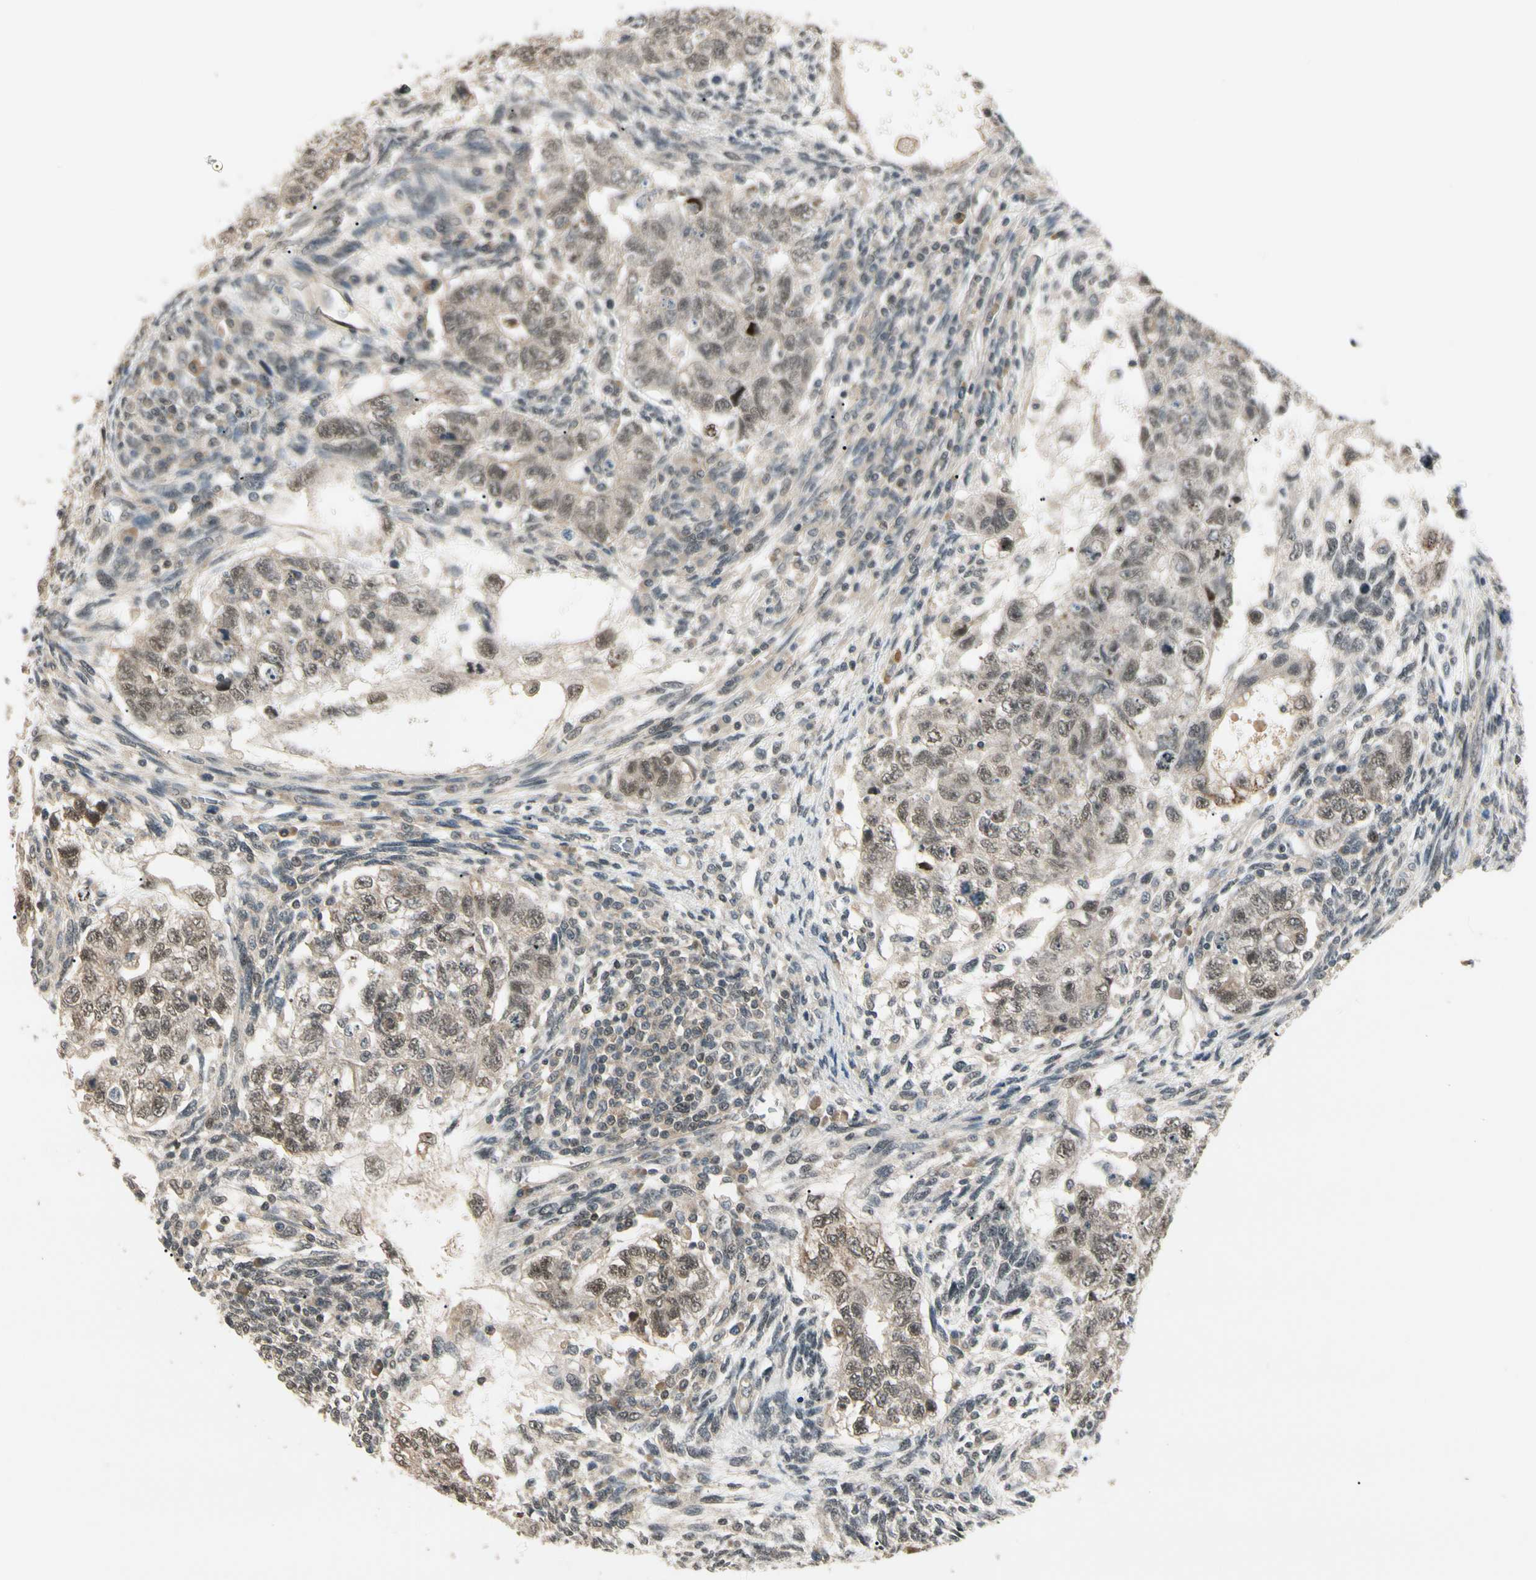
{"staining": {"intensity": "moderate", "quantity": ">75%", "location": "cytoplasmic/membranous,nuclear"}, "tissue": "testis cancer", "cell_type": "Tumor cells", "image_type": "cancer", "snomed": [{"axis": "morphology", "description": "Normal tissue, NOS"}, {"axis": "morphology", "description": "Carcinoma, Embryonal, NOS"}, {"axis": "topography", "description": "Testis"}], "caption": "IHC histopathology image of neoplastic tissue: human testis embryonal carcinoma stained using immunohistochemistry displays medium levels of moderate protein expression localized specifically in the cytoplasmic/membranous and nuclear of tumor cells, appearing as a cytoplasmic/membranous and nuclear brown color.", "gene": "ZSCAN12", "patient": {"sex": "male", "age": 36}}